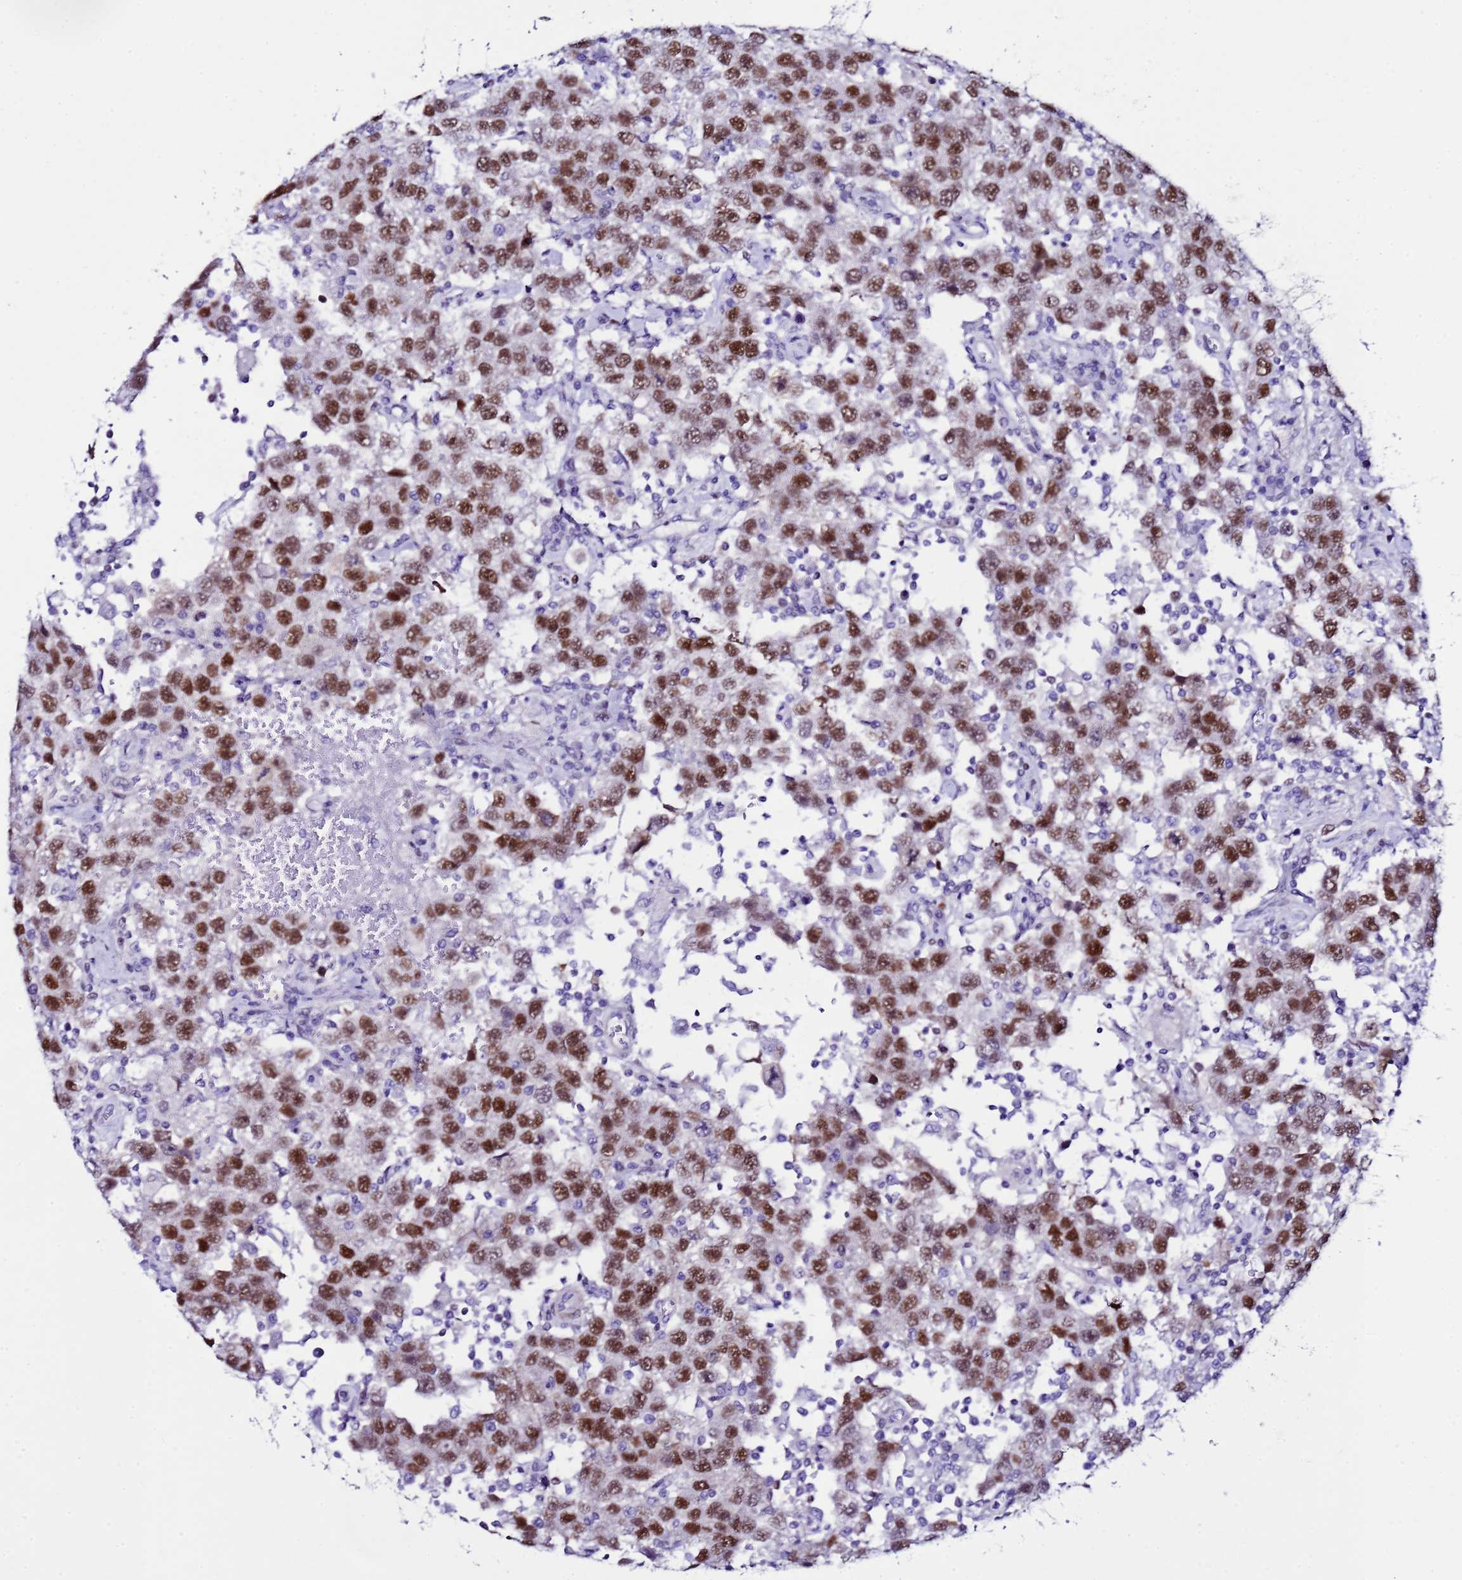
{"staining": {"intensity": "strong", "quantity": ">75%", "location": "nuclear"}, "tissue": "testis cancer", "cell_type": "Tumor cells", "image_type": "cancer", "snomed": [{"axis": "morphology", "description": "Seminoma, NOS"}, {"axis": "topography", "description": "Testis"}], "caption": "About >75% of tumor cells in human testis seminoma demonstrate strong nuclear protein staining as visualized by brown immunohistochemical staining.", "gene": "BCL7A", "patient": {"sex": "male", "age": 41}}